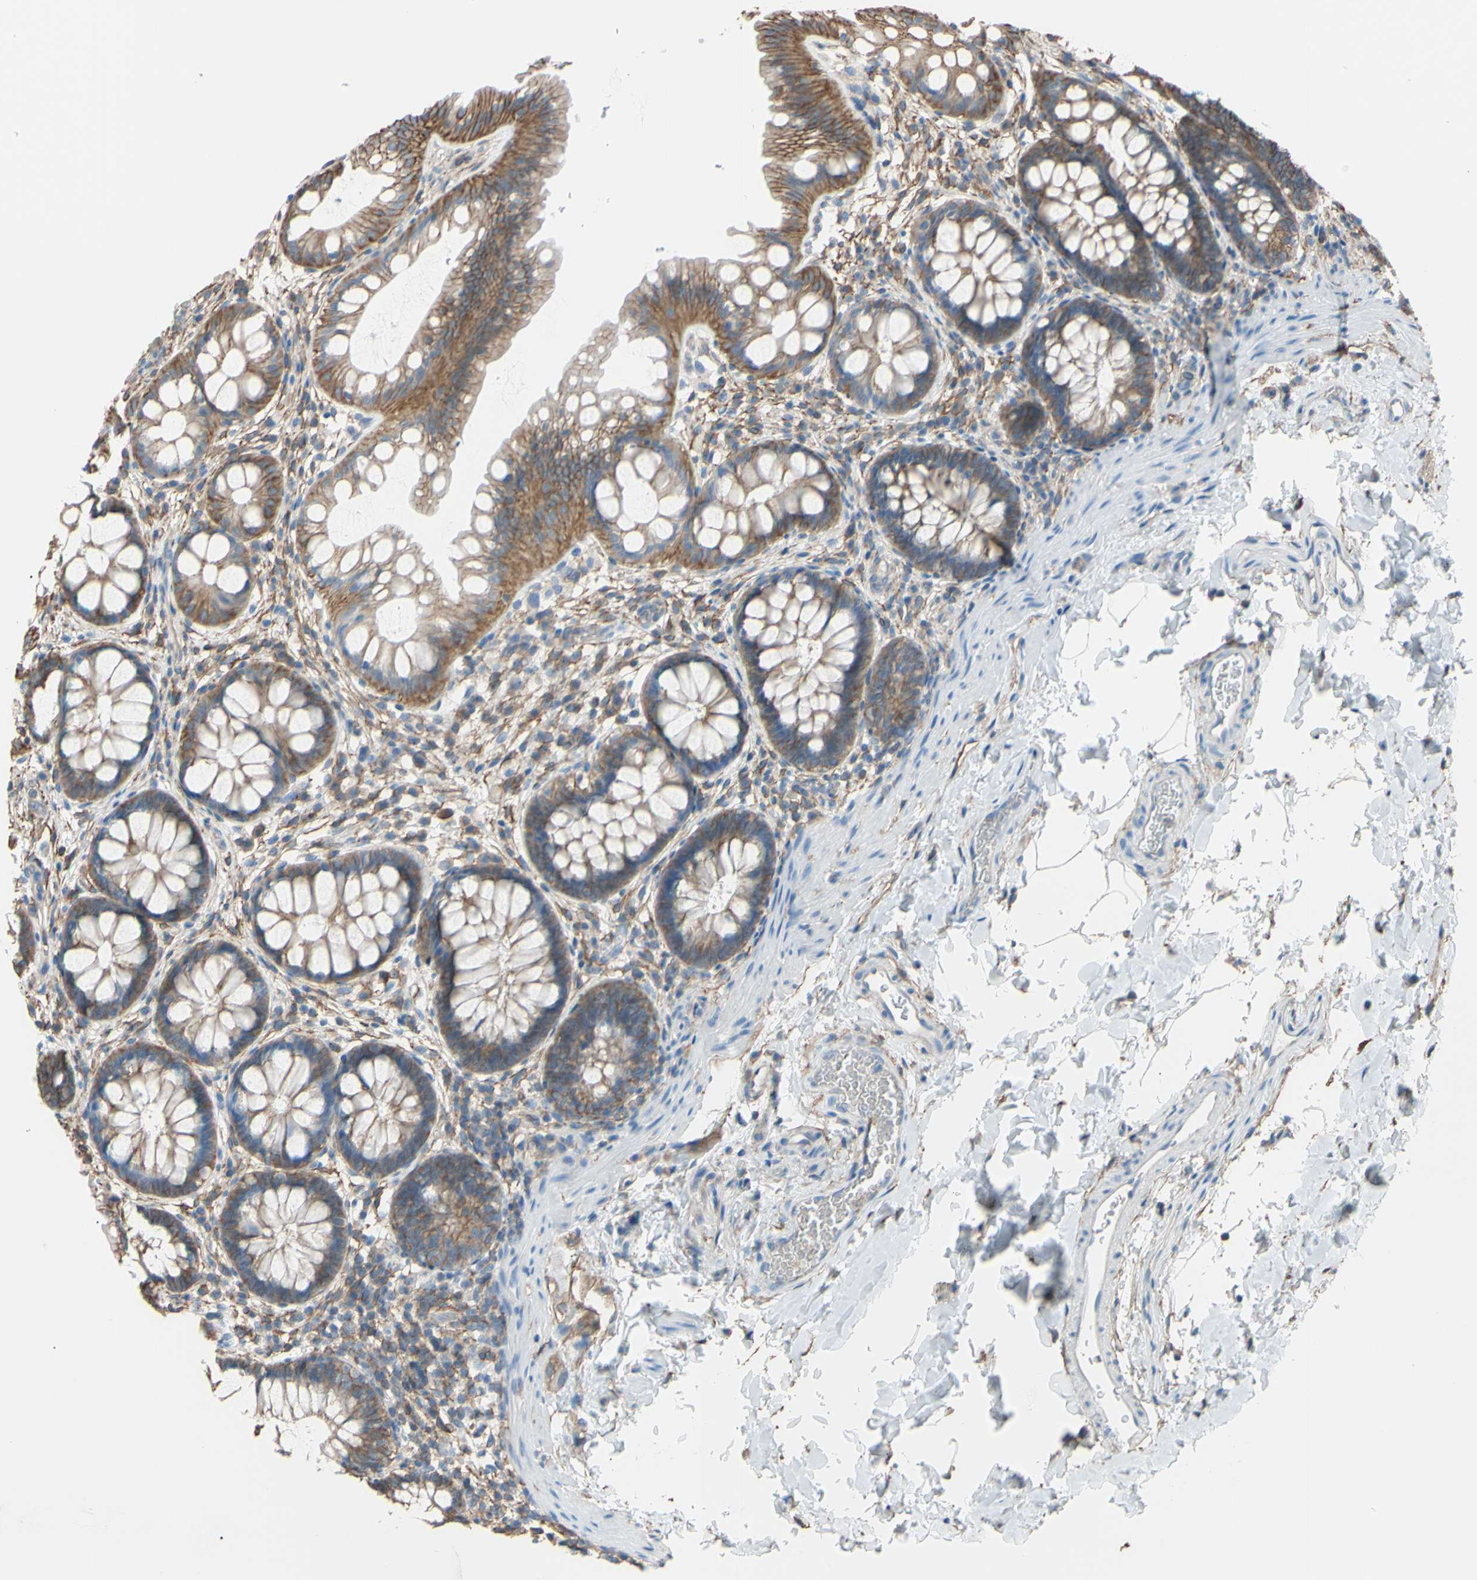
{"staining": {"intensity": "moderate", "quantity": ">75%", "location": "nuclear"}, "tissue": "rectum", "cell_type": "Glandular cells", "image_type": "normal", "snomed": [{"axis": "morphology", "description": "Normal tissue, NOS"}, {"axis": "topography", "description": "Rectum"}], "caption": "IHC (DAB (3,3'-diaminobenzidine)) staining of unremarkable rectum demonstrates moderate nuclear protein staining in approximately >75% of glandular cells. (brown staining indicates protein expression, while blue staining denotes nuclei).", "gene": "ADD1", "patient": {"sex": "female", "age": 24}}